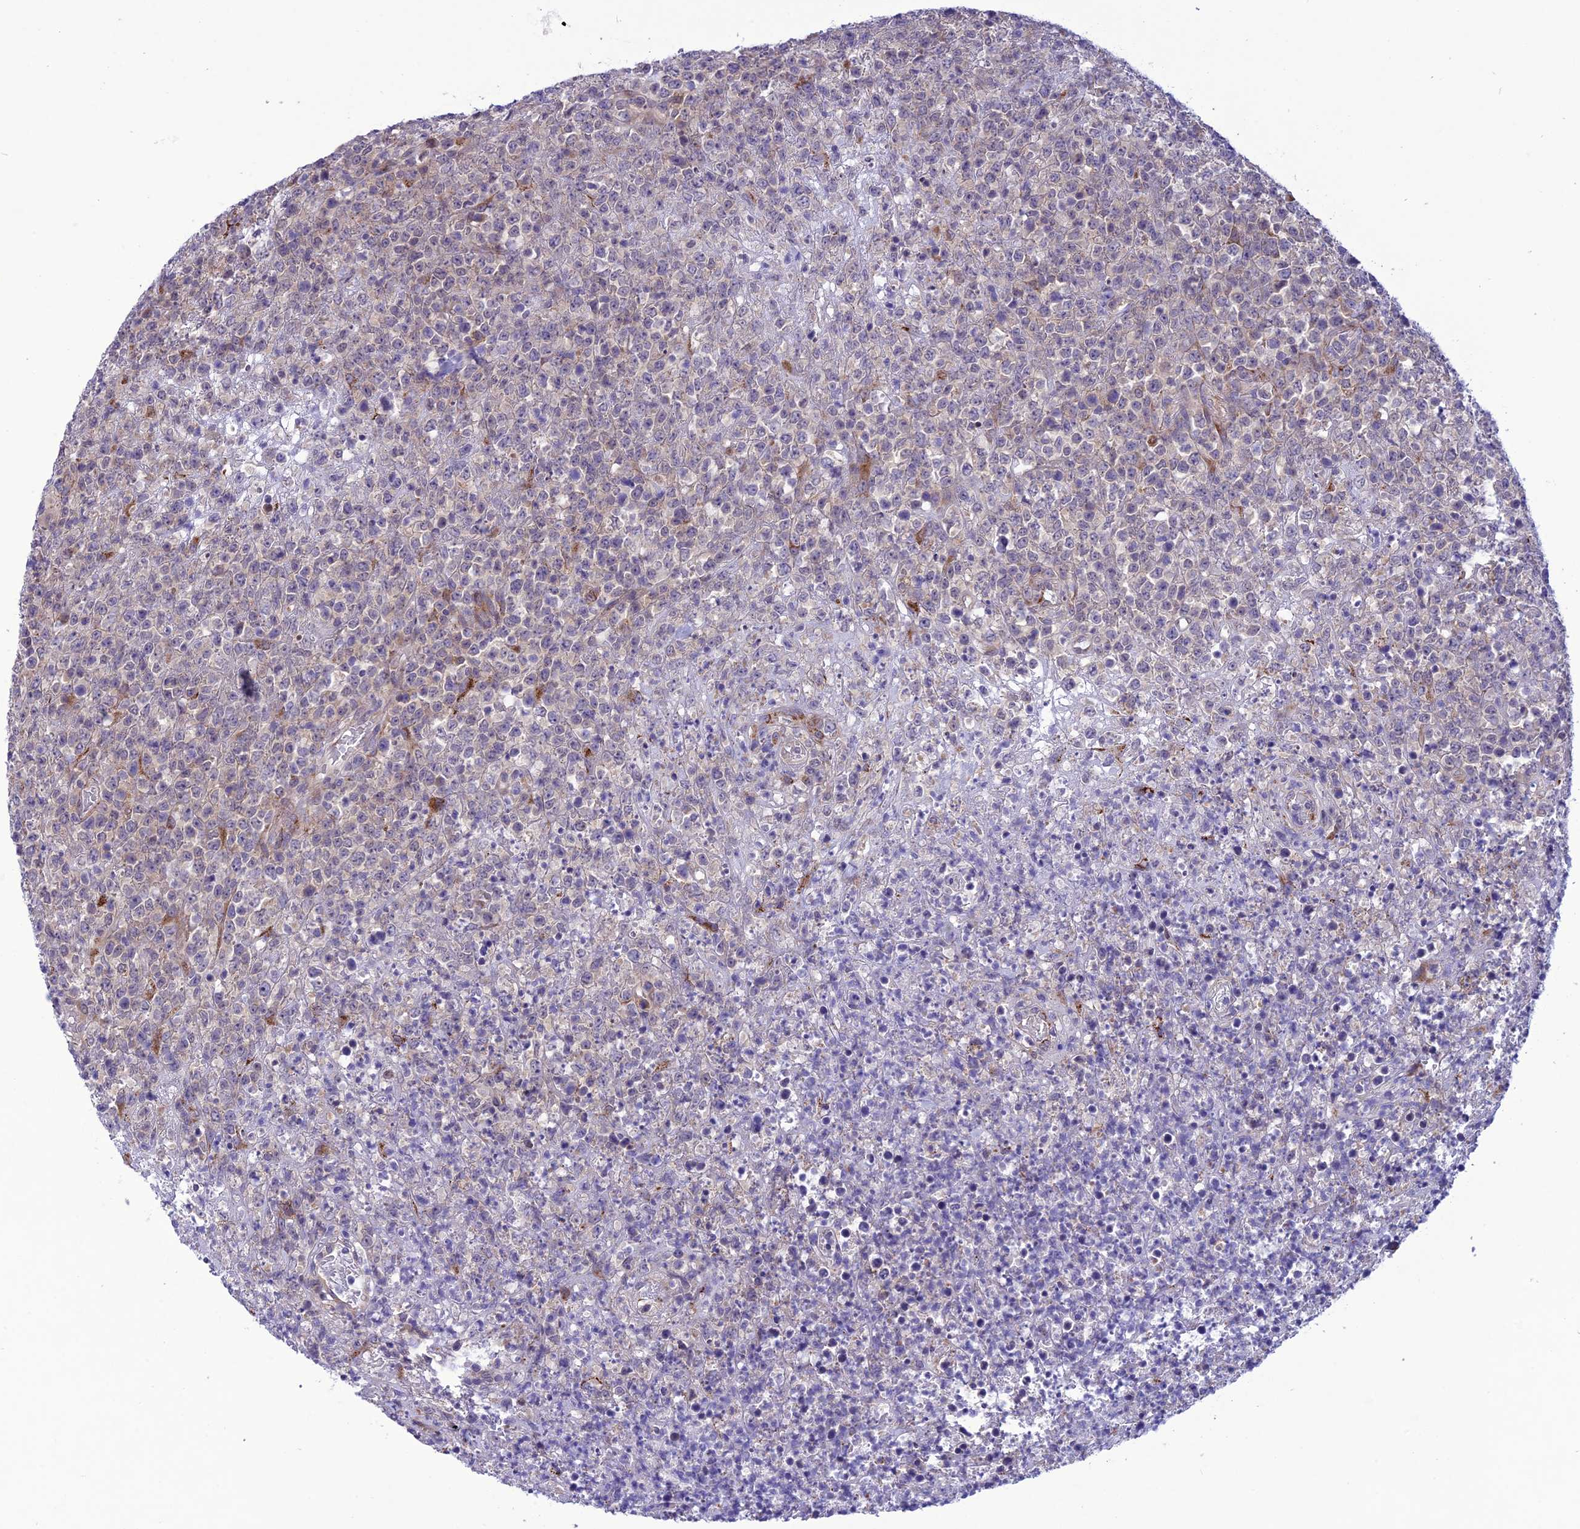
{"staining": {"intensity": "weak", "quantity": "<25%", "location": "cytoplasmic/membranous"}, "tissue": "lymphoma", "cell_type": "Tumor cells", "image_type": "cancer", "snomed": [{"axis": "morphology", "description": "Malignant lymphoma, non-Hodgkin's type, High grade"}, {"axis": "topography", "description": "Colon"}], "caption": "Tumor cells show no significant expression in malignant lymphoma, non-Hodgkin's type (high-grade).", "gene": "PSMF1", "patient": {"sex": "female", "age": 53}}